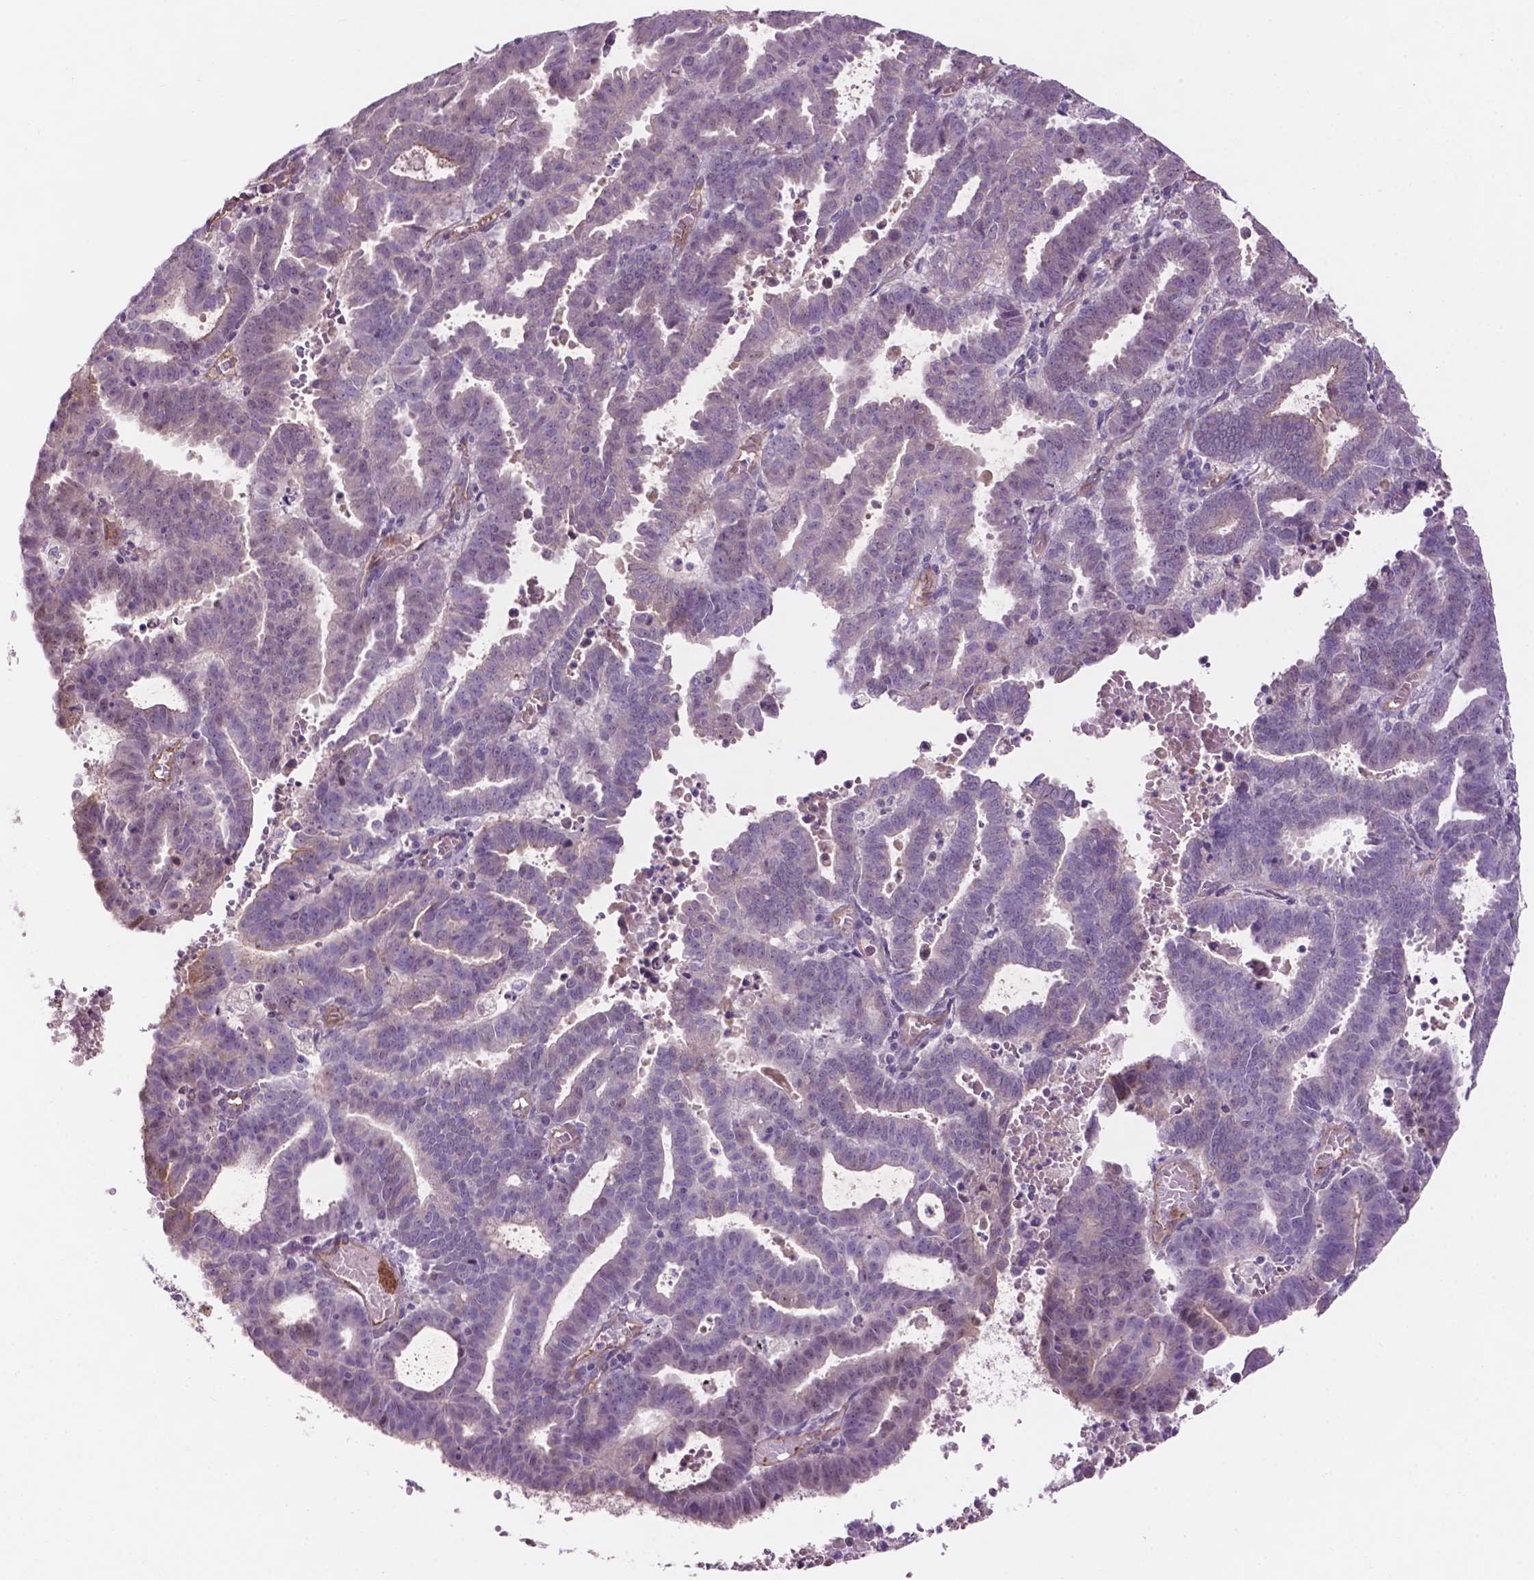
{"staining": {"intensity": "negative", "quantity": "none", "location": "none"}, "tissue": "endometrial cancer", "cell_type": "Tumor cells", "image_type": "cancer", "snomed": [{"axis": "morphology", "description": "Adenocarcinoma, NOS"}, {"axis": "topography", "description": "Uterus"}], "caption": "Immunohistochemistry of endometrial cancer (adenocarcinoma) demonstrates no positivity in tumor cells.", "gene": "ARL5C", "patient": {"sex": "female", "age": 83}}